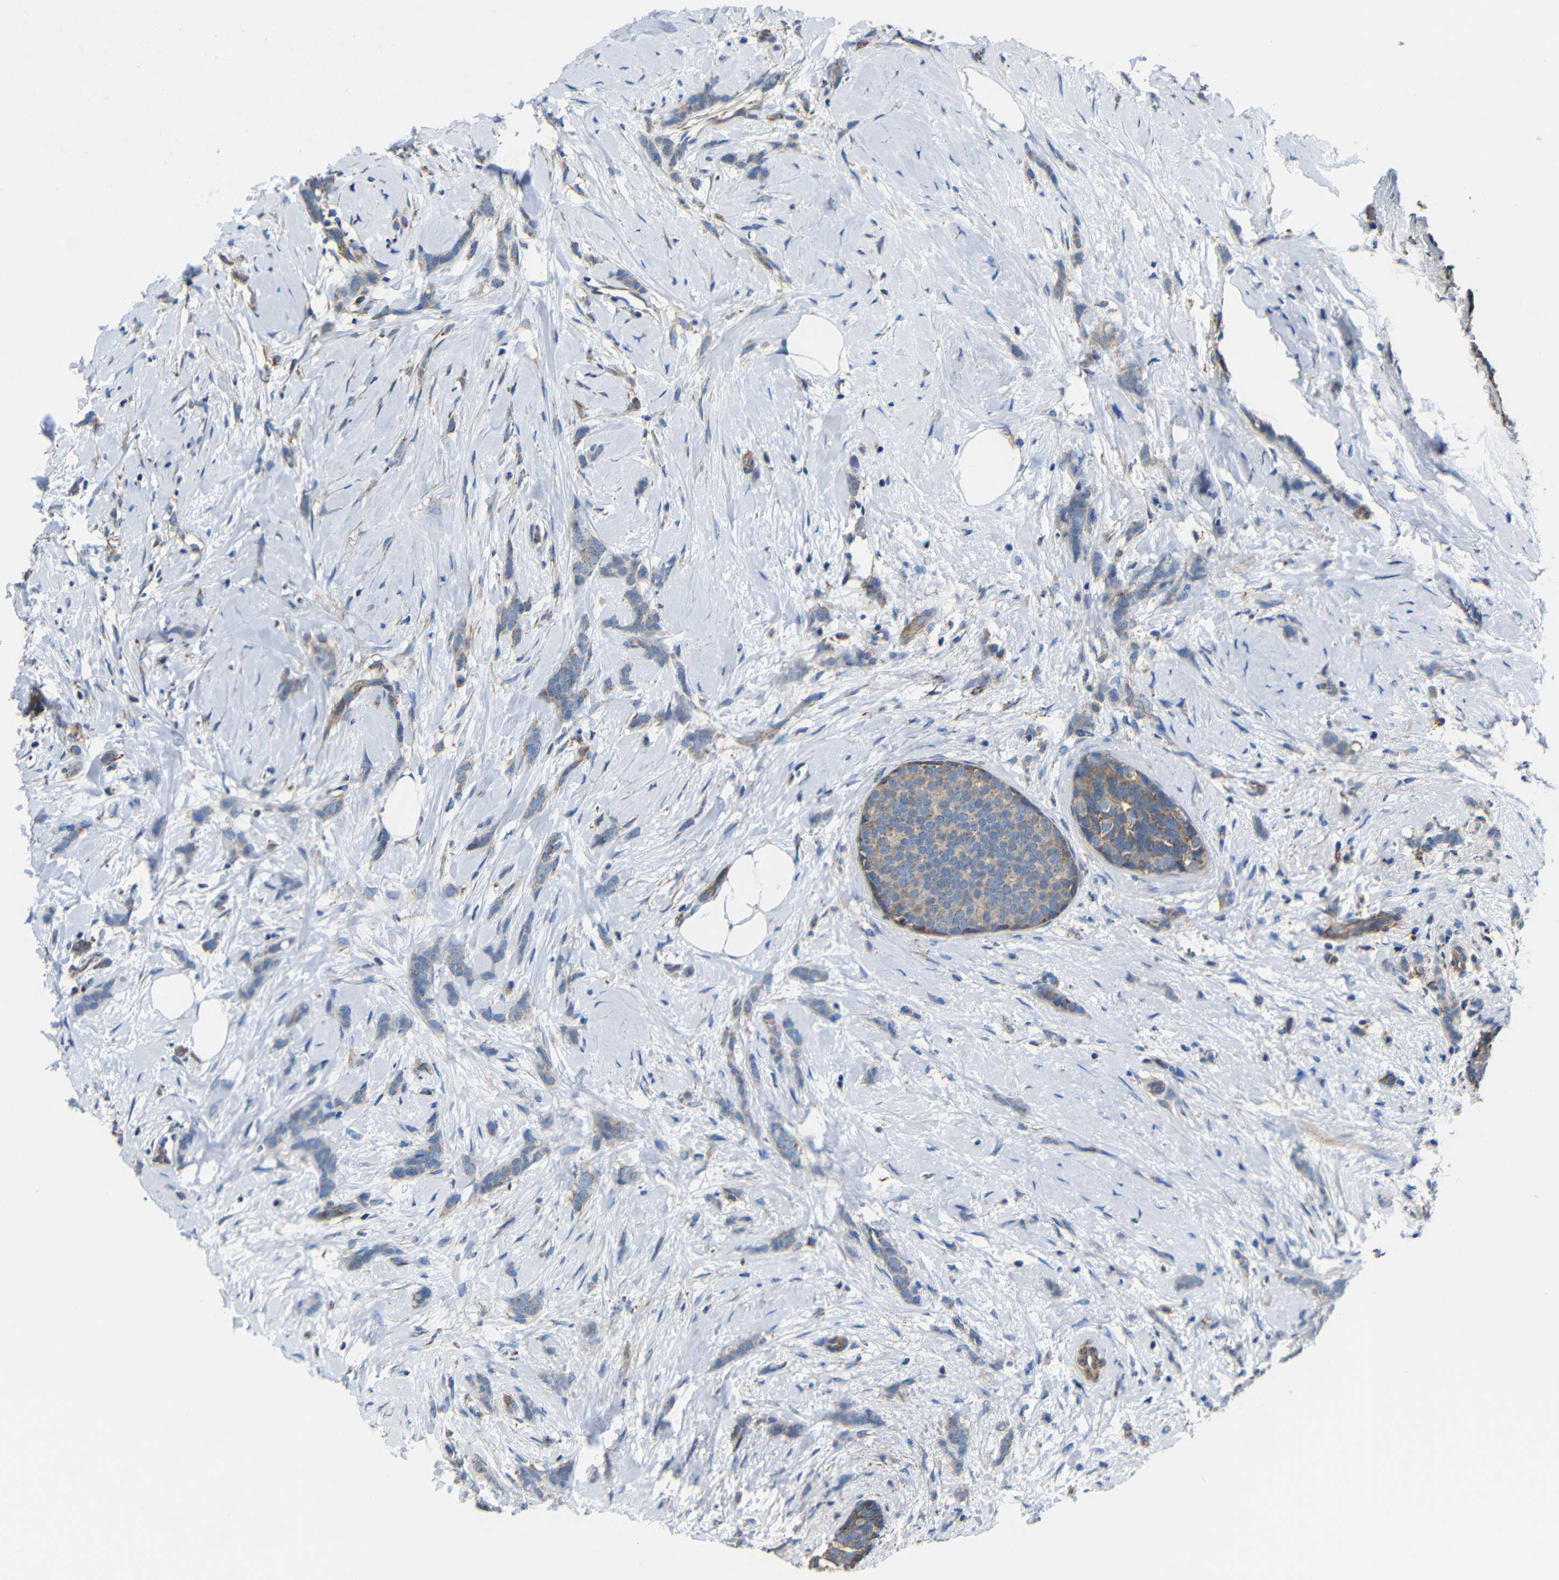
{"staining": {"intensity": "weak", "quantity": "25%-75%", "location": "cytoplasmic/membranous"}, "tissue": "breast cancer", "cell_type": "Tumor cells", "image_type": "cancer", "snomed": [{"axis": "morphology", "description": "Lobular carcinoma, in situ"}, {"axis": "morphology", "description": "Lobular carcinoma"}, {"axis": "topography", "description": "Breast"}], "caption": "Tumor cells display low levels of weak cytoplasmic/membranous positivity in about 25%-75% of cells in human breast lobular carcinoma in situ. The protein of interest is shown in brown color, while the nuclei are stained blue.", "gene": "INTS6L", "patient": {"sex": "female", "age": 41}}